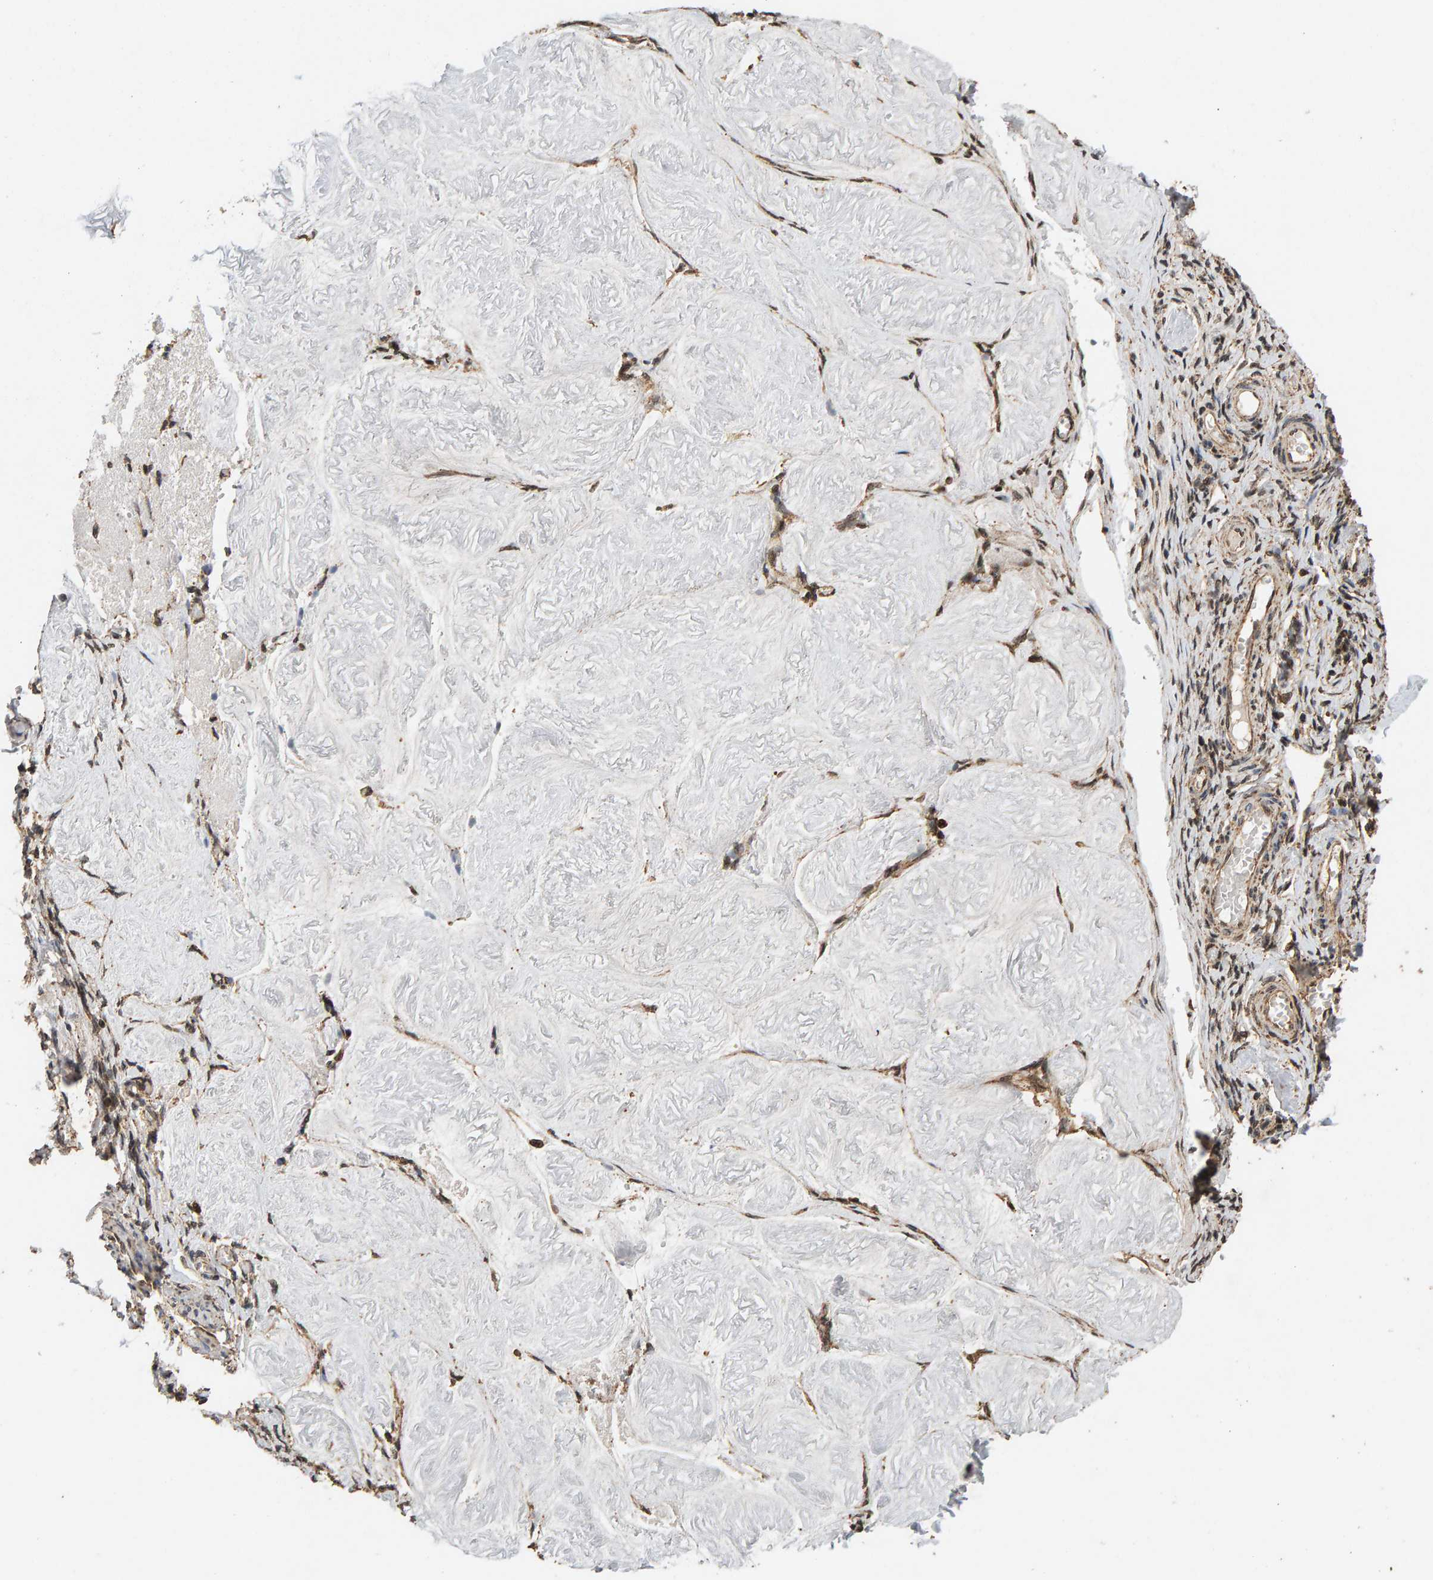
{"staining": {"intensity": "moderate", "quantity": ">75%", "location": "cytoplasmic/membranous"}, "tissue": "adipose tissue", "cell_type": "Adipocytes", "image_type": "normal", "snomed": [{"axis": "morphology", "description": "Normal tissue, NOS"}, {"axis": "topography", "description": "Vascular tissue"}, {"axis": "topography", "description": "Fallopian tube"}, {"axis": "topography", "description": "Ovary"}], "caption": "A photomicrograph showing moderate cytoplasmic/membranous positivity in about >75% of adipocytes in benign adipose tissue, as visualized by brown immunohistochemical staining.", "gene": "GSTK1", "patient": {"sex": "female", "age": 67}}